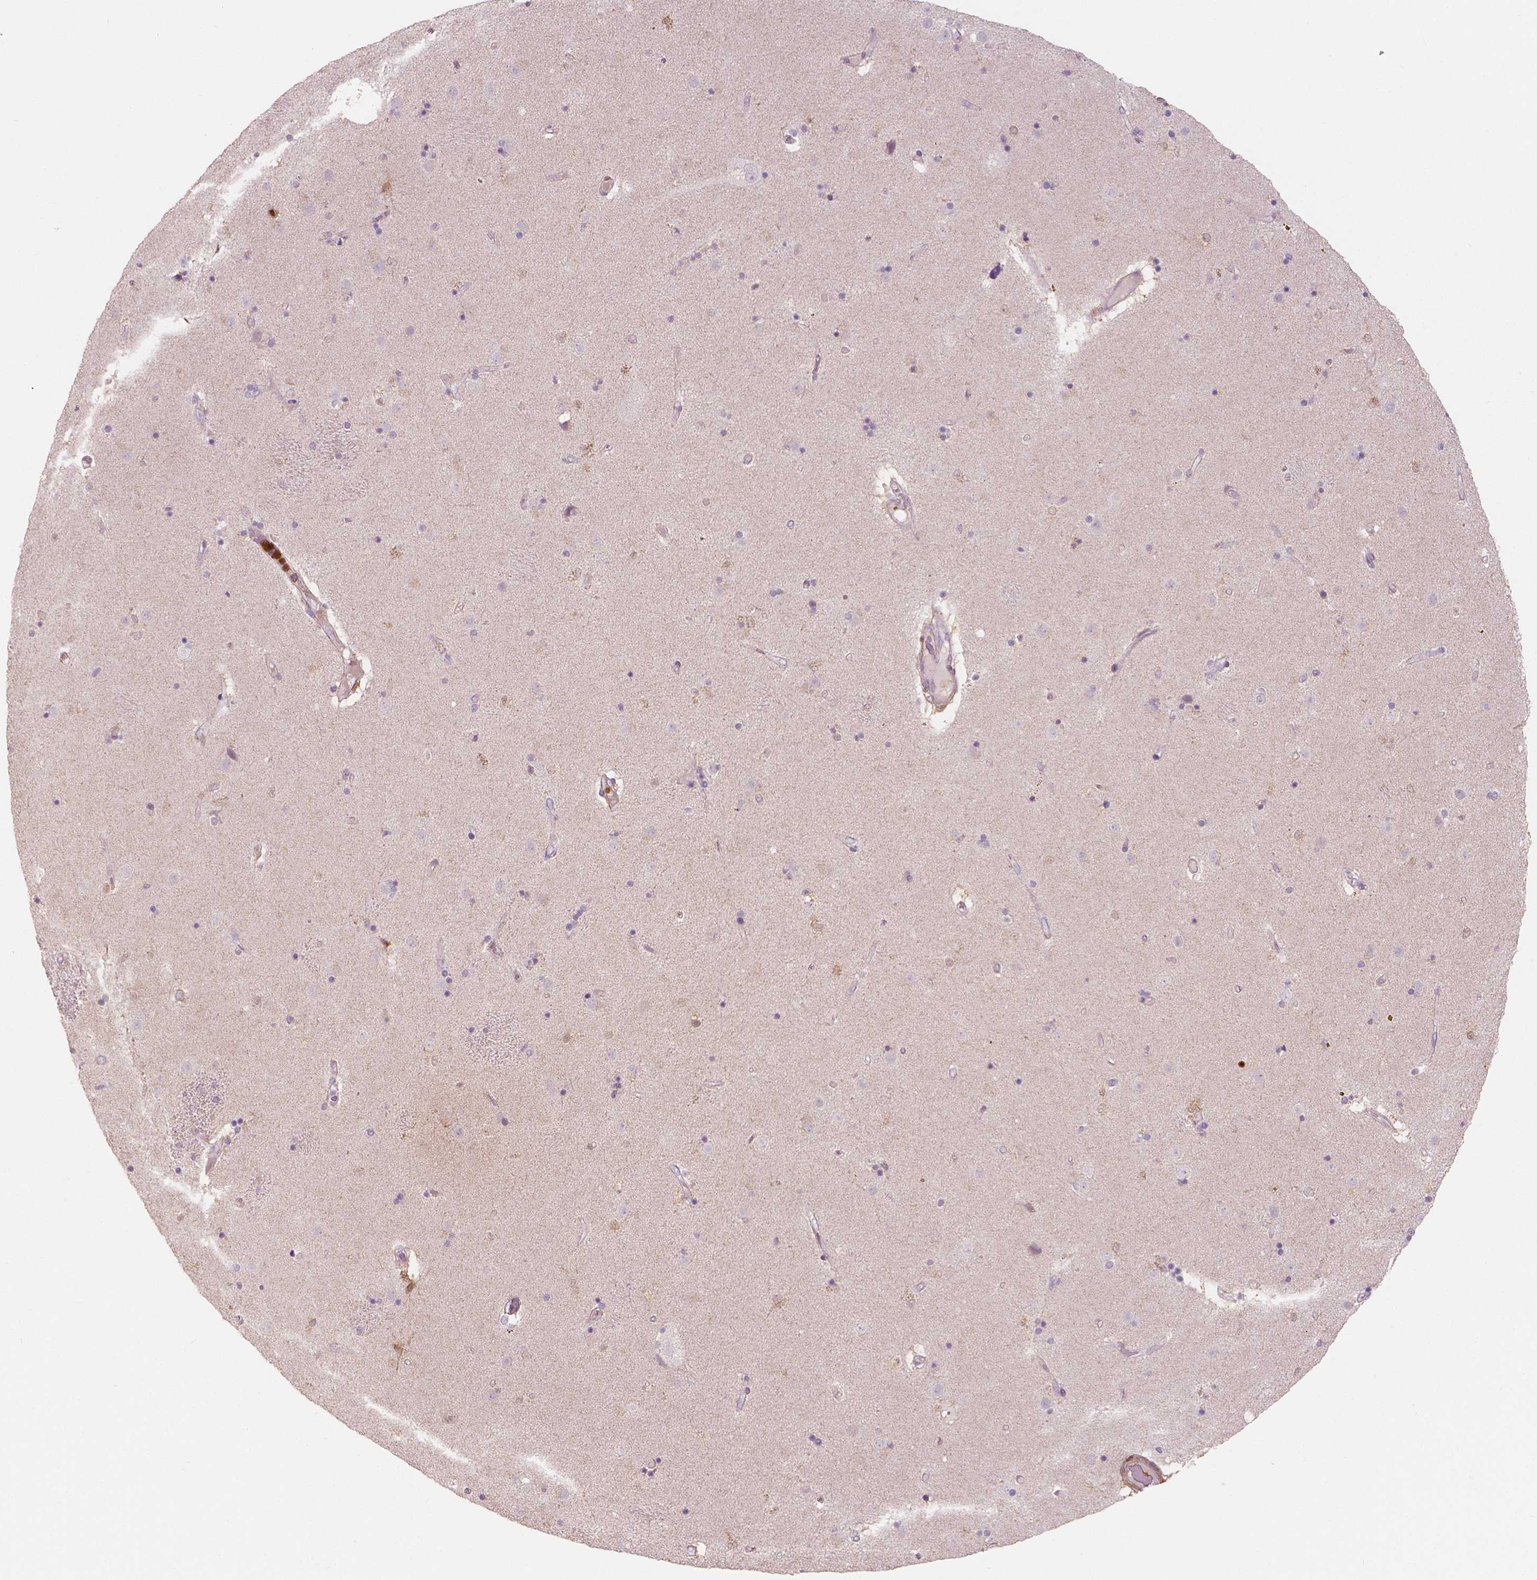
{"staining": {"intensity": "negative", "quantity": "none", "location": "none"}, "tissue": "caudate", "cell_type": "Glial cells", "image_type": "normal", "snomed": [{"axis": "morphology", "description": "Normal tissue, NOS"}, {"axis": "topography", "description": "Lateral ventricle wall"}], "caption": "The micrograph exhibits no staining of glial cells in benign caudate.", "gene": "S100A4", "patient": {"sex": "female", "age": 71}}